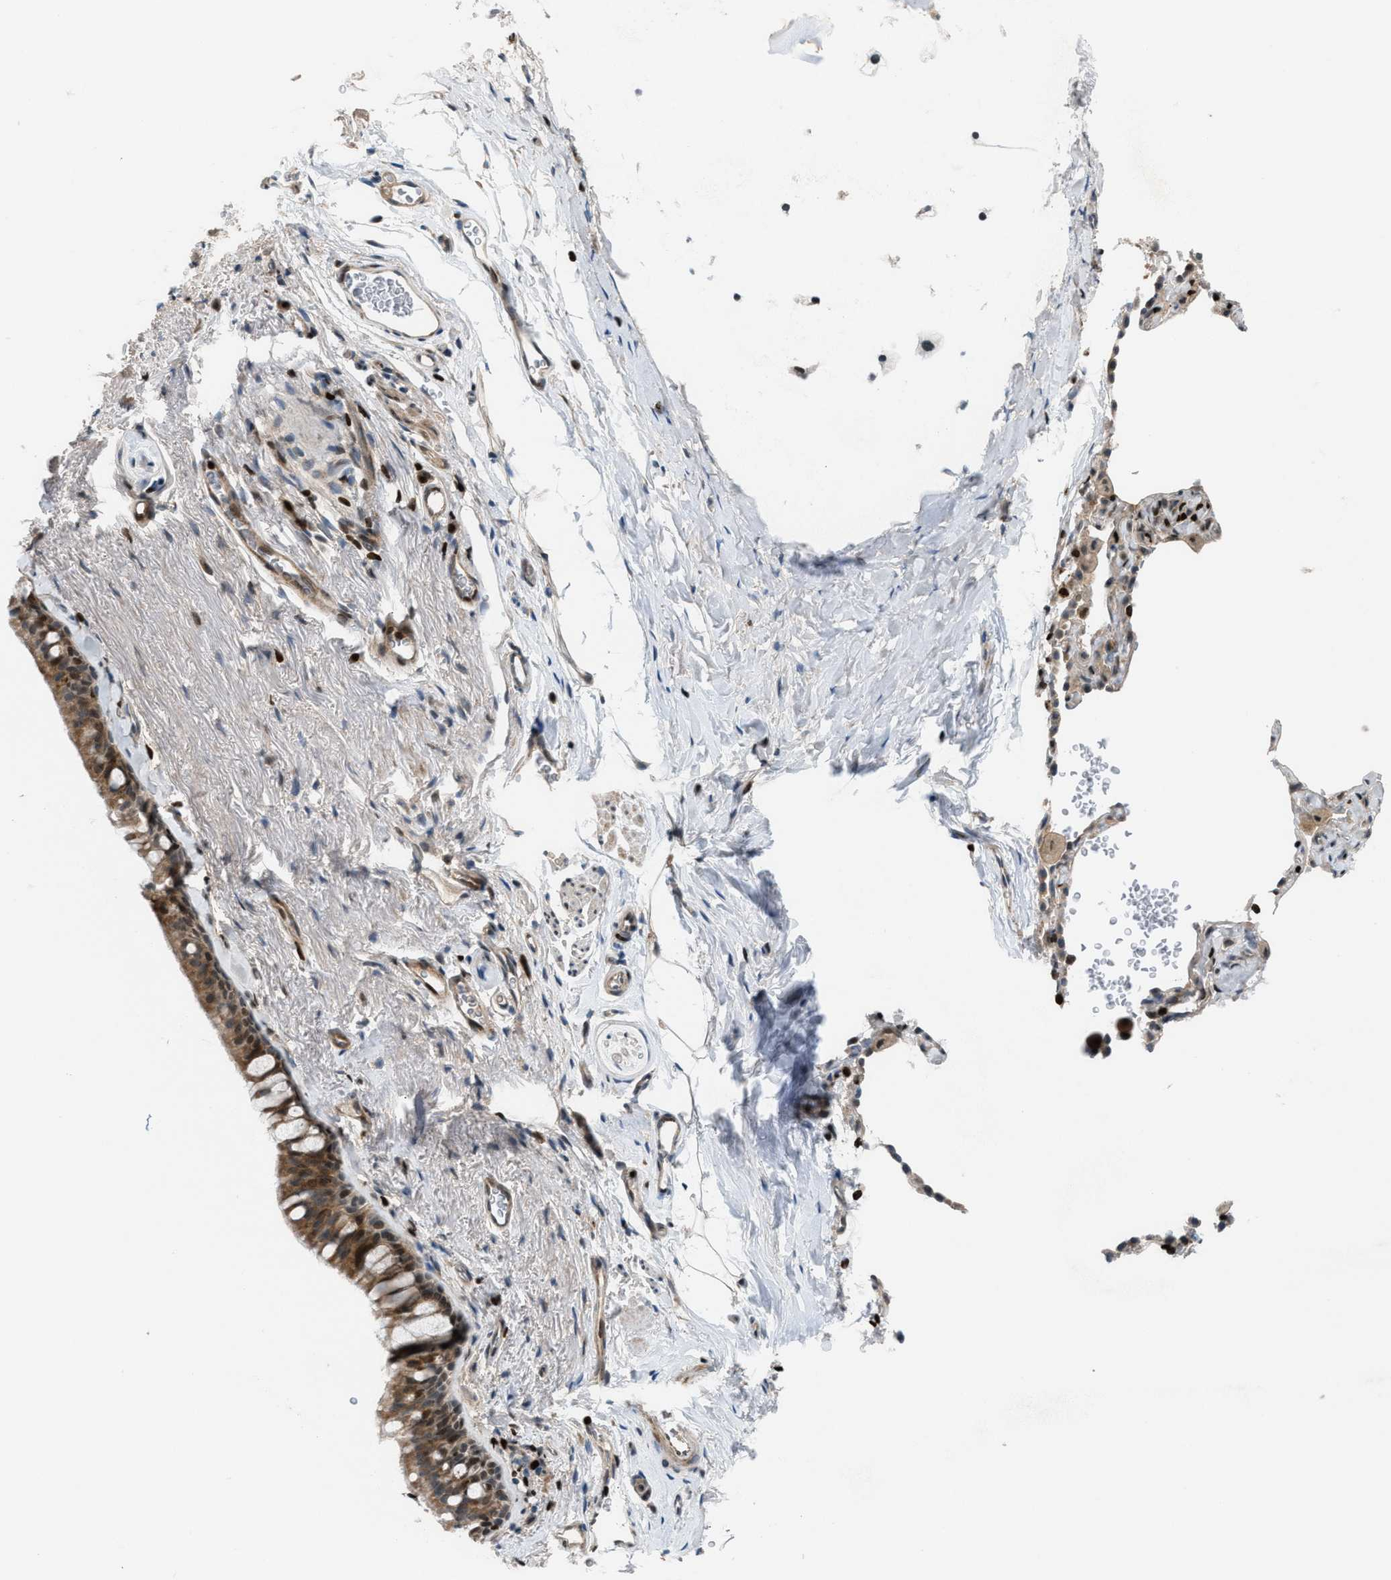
{"staining": {"intensity": "moderate", "quantity": ">75%", "location": "cytoplasmic/membranous"}, "tissue": "bronchus", "cell_type": "Respiratory epithelial cells", "image_type": "normal", "snomed": [{"axis": "morphology", "description": "Normal tissue, NOS"}, {"axis": "topography", "description": "Cartilage tissue"}, {"axis": "topography", "description": "Bronchus"}], "caption": "The micrograph shows staining of normal bronchus, revealing moderate cytoplasmic/membranous protein positivity (brown color) within respiratory epithelial cells.", "gene": "ZNF276", "patient": {"sex": "female", "age": 53}}